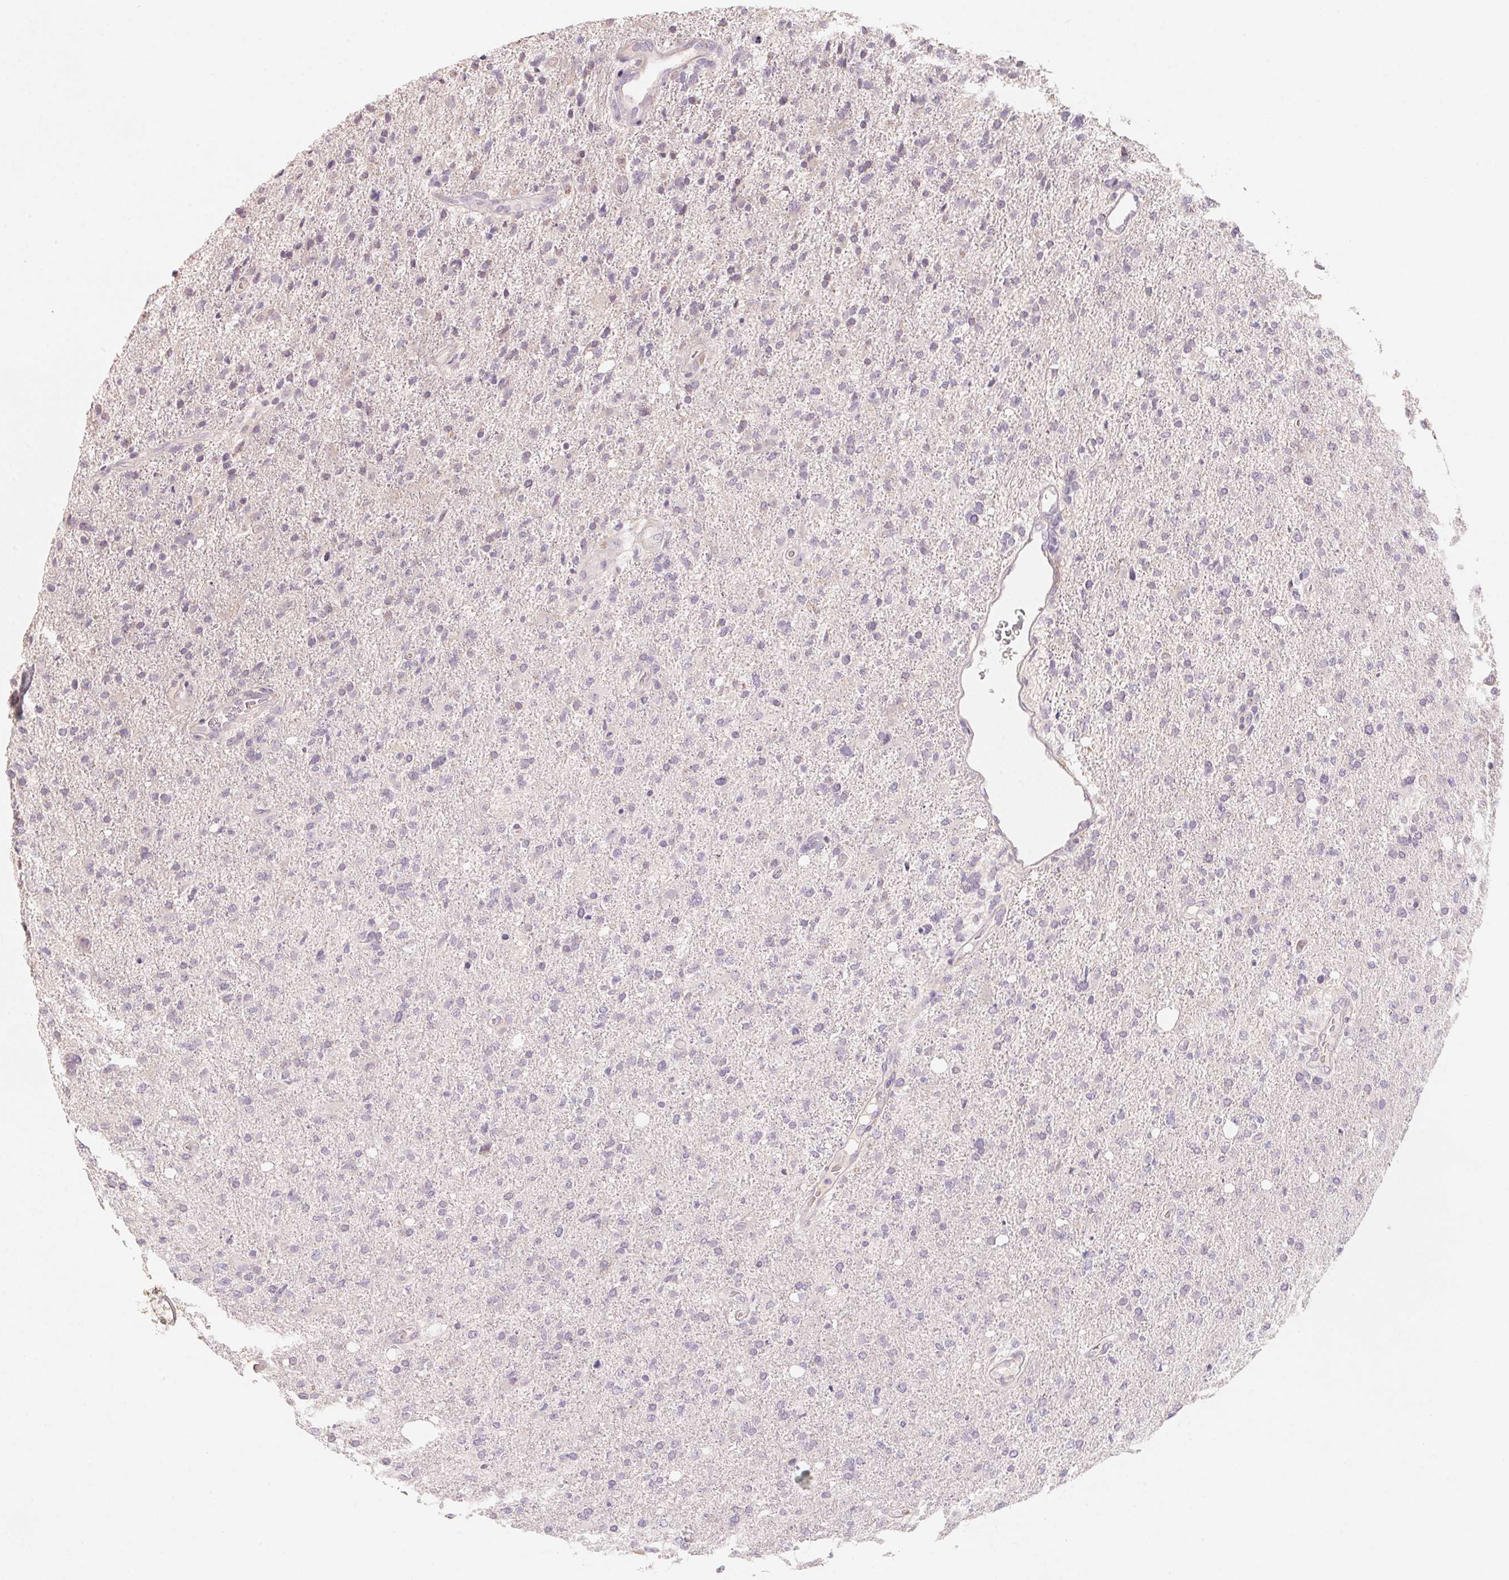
{"staining": {"intensity": "negative", "quantity": "none", "location": "none"}, "tissue": "glioma", "cell_type": "Tumor cells", "image_type": "cancer", "snomed": [{"axis": "morphology", "description": "Glioma, malignant, High grade"}, {"axis": "topography", "description": "Cerebral cortex"}], "caption": "Immunohistochemical staining of human malignant high-grade glioma shows no significant staining in tumor cells.", "gene": "TREH", "patient": {"sex": "male", "age": 70}}